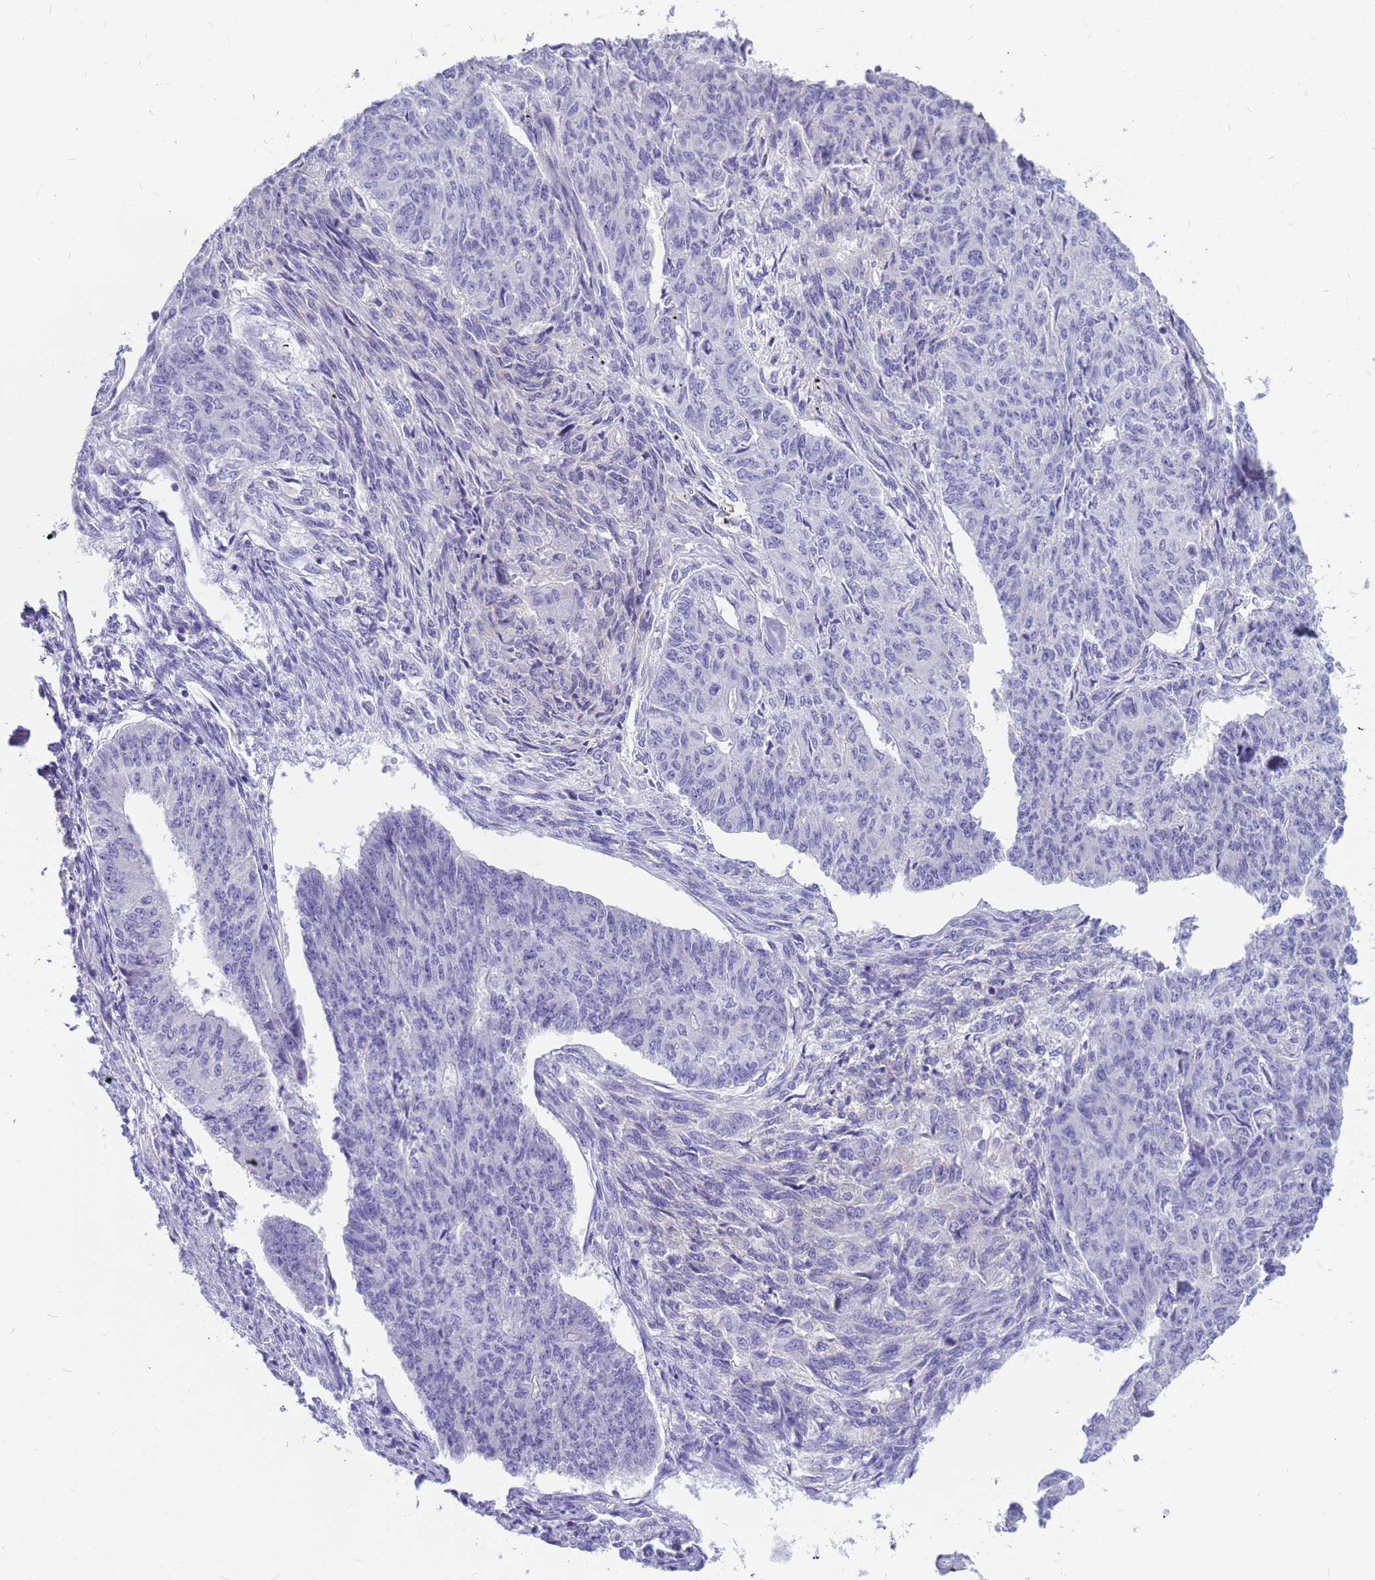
{"staining": {"intensity": "negative", "quantity": "none", "location": "none"}, "tissue": "endometrial cancer", "cell_type": "Tumor cells", "image_type": "cancer", "snomed": [{"axis": "morphology", "description": "Adenocarcinoma, NOS"}, {"axis": "topography", "description": "Endometrium"}], "caption": "Tumor cells are negative for brown protein staining in adenocarcinoma (endometrial). (Brightfield microscopy of DAB (3,3'-diaminobenzidine) immunohistochemistry (IHC) at high magnification).", "gene": "RNASE2", "patient": {"sex": "female", "age": 32}}